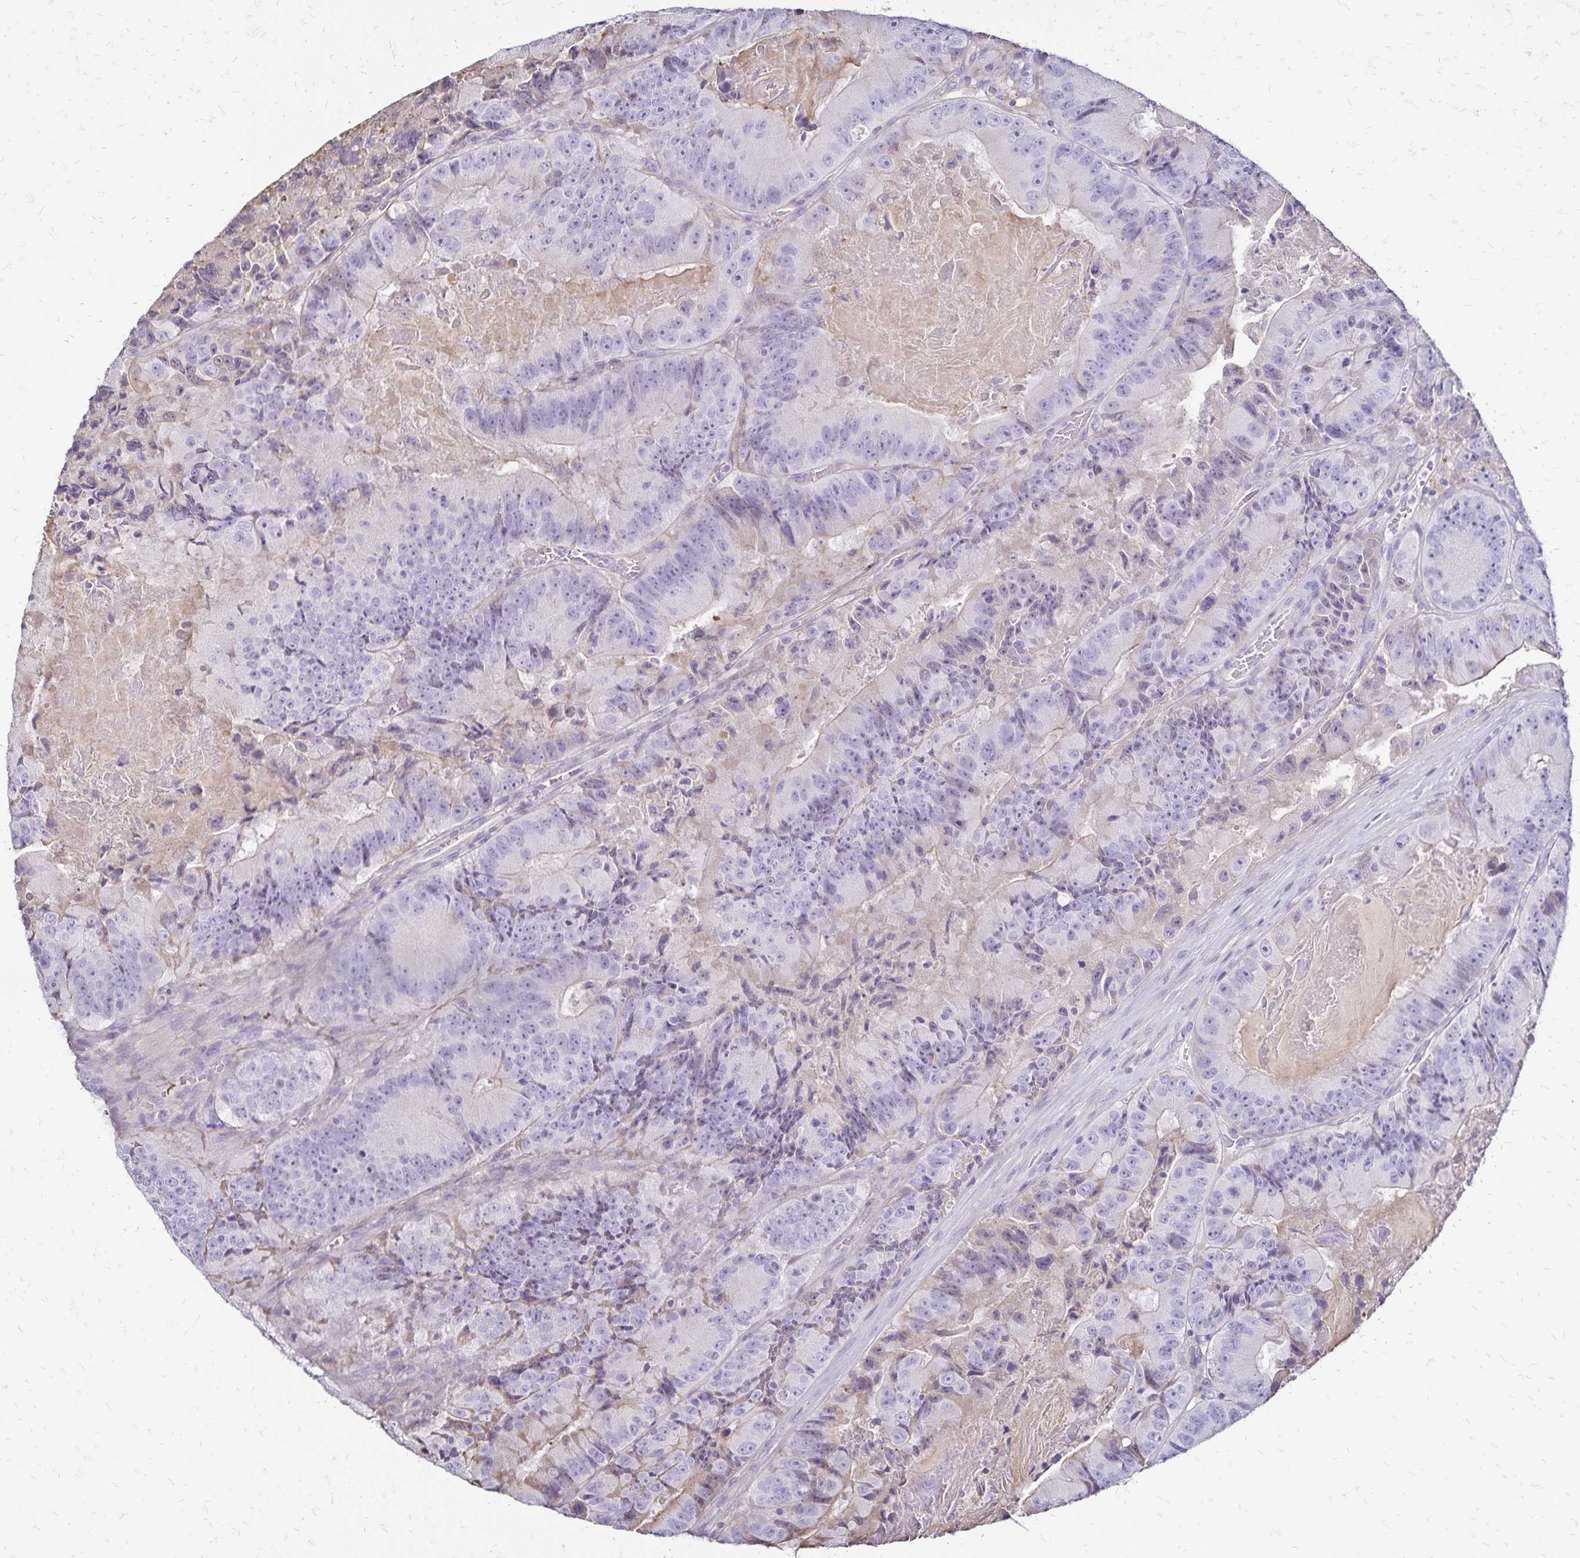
{"staining": {"intensity": "negative", "quantity": "none", "location": "none"}, "tissue": "colorectal cancer", "cell_type": "Tumor cells", "image_type": "cancer", "snomed": [{"axis": "morphology", "description": "Adenocarcinoma, NOS"}, {"axis": "topography", "description": "Colon"}], "caption": "High power microscopy photomicrograph of an IHC image of adenocarcinoma (colorectal), revealing no significant expression in tumor cells. Nuclei are stained in blue.", "gene": "KISS1", "patient": {"sex": "female", "age": 86}}